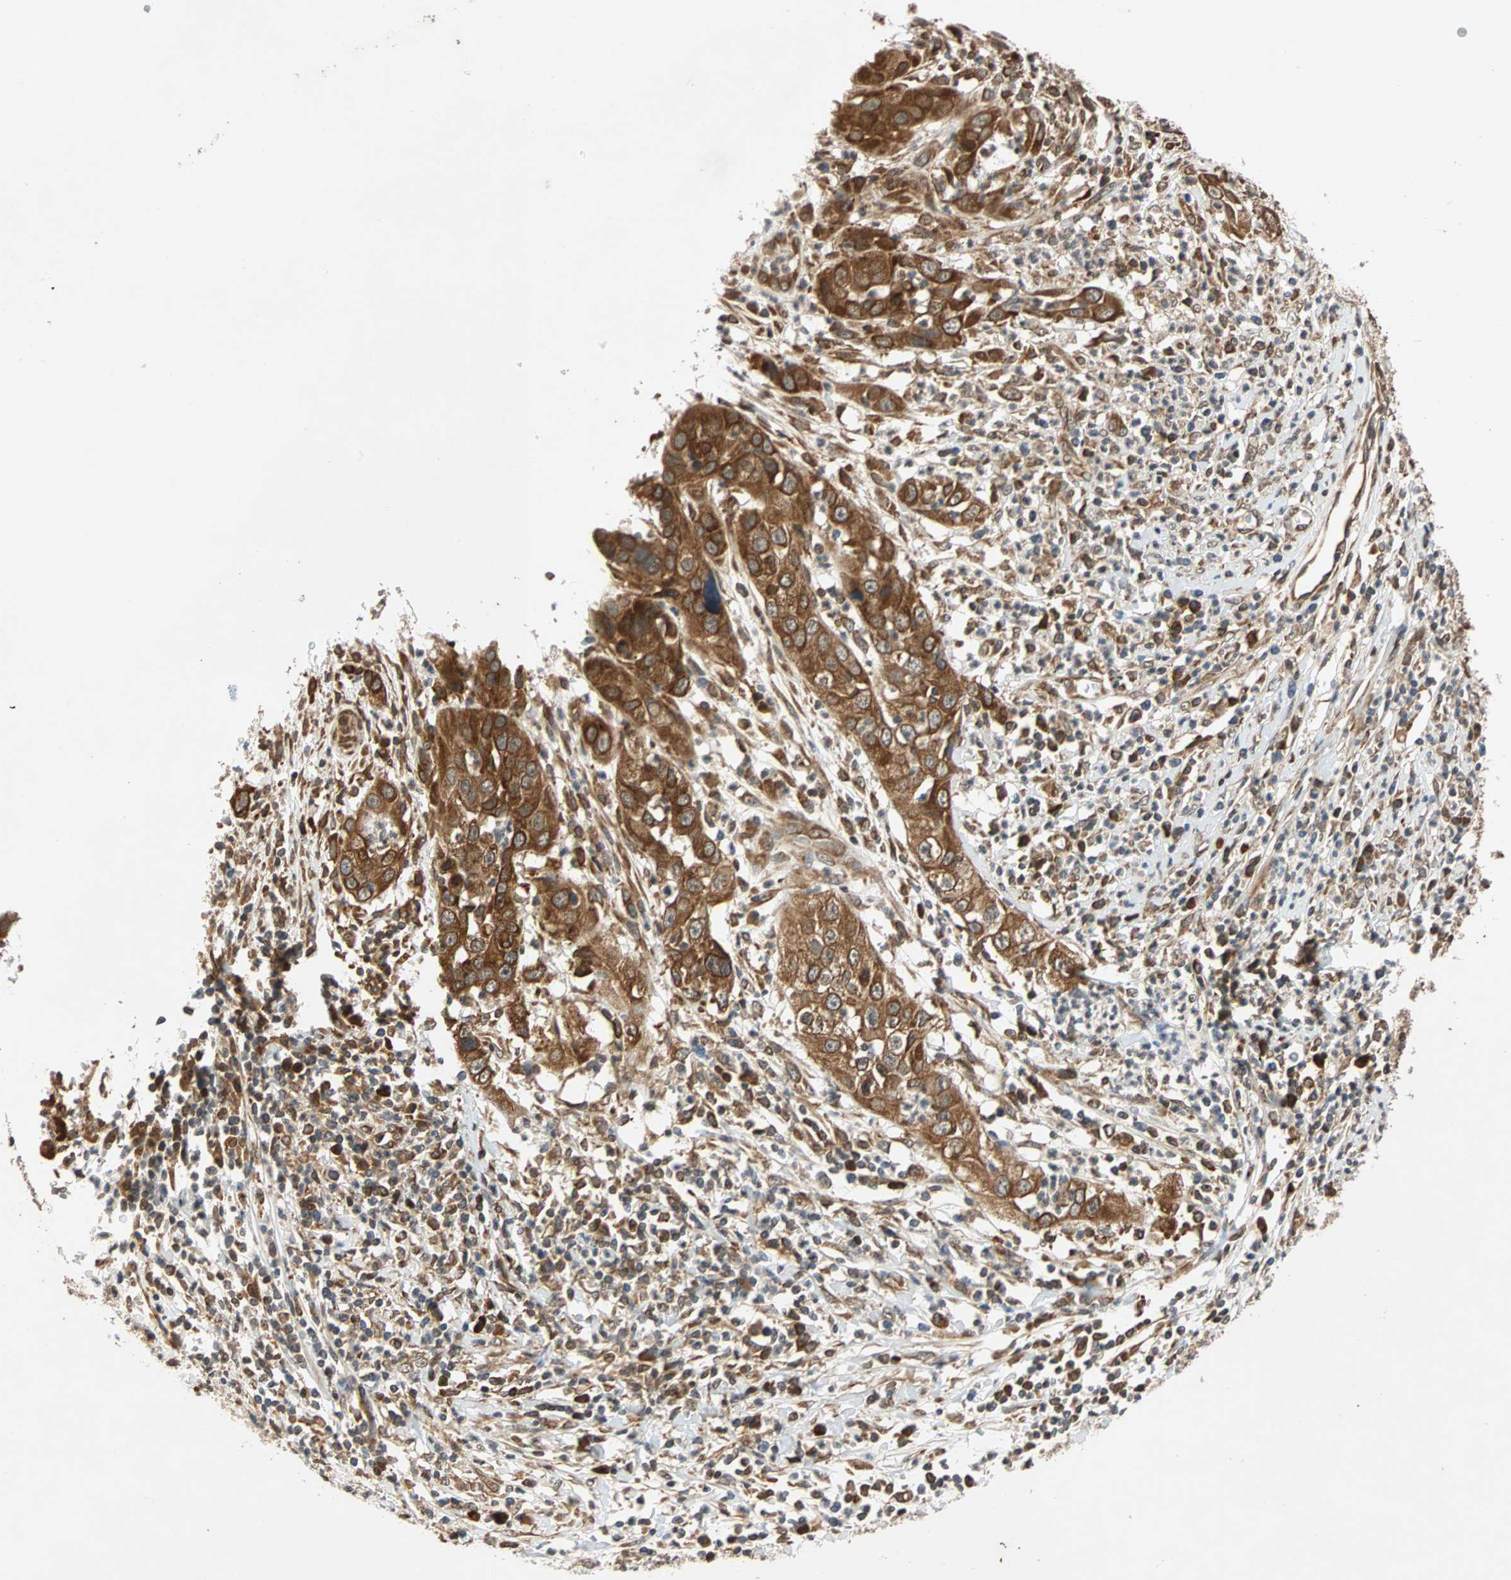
{"staining": {"intensity": "strong", "quantity": ">75%", "location": "cytoplasmic/membranous"}, "tissue": "cervical cancer", "cell_type": "Tumor cells", "image_type": "cancer", "snomed": [{"axis": "morphology", "description": "Squamous cell carcinoma, NOS"}, {"axis": "topography", "description": "Cervix"}], "caption": "Immunohistochemical staining of human squamous cell carcinoma (cervical) displays high levels of strong cytoplasmic/membranous protein positivity in approximately >75% of tumor cells.", "gene": "AUP1", "patient": {"sex": "female", "age": 32}}